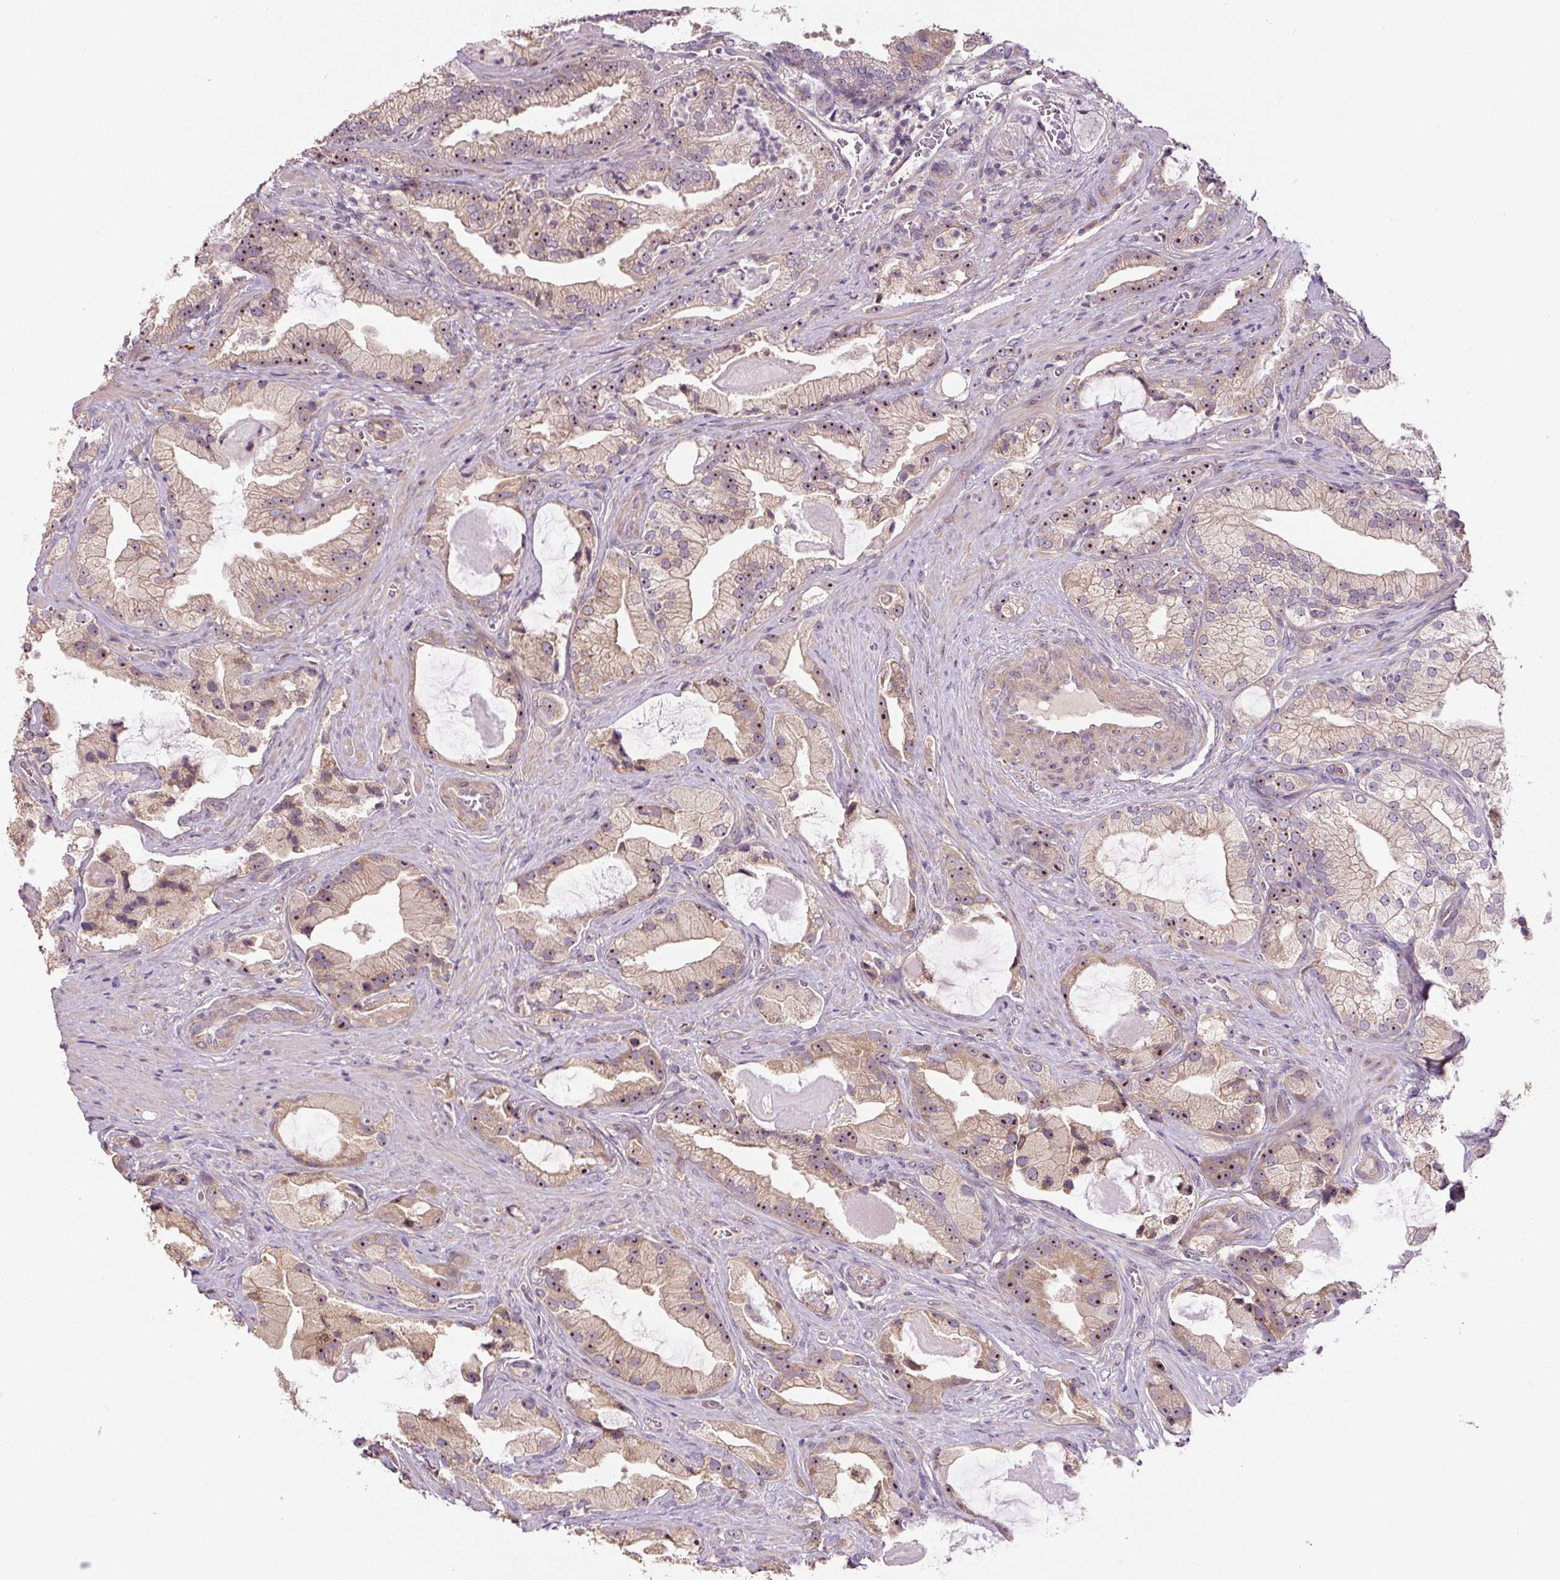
{"staining": {"intensity": "moderate", "quantity": "25%-75%", "location": "cytoplasmic/membranous,nuclear"}, "tissue": "prostate cancer", "cell_type": "Tumor cells", "image_type": "cancer", "snomed": [{"axis": "morphology", "description": "Adenocarcinoma, High grade"}, {"axis": "topography", "description": "Prostate"}], "caption": "DAB (3,3'-diaminobenzidine) immunohistochemical staining of prostate adenocarcinoma (high-grade) reveals moderate cytoplasmic/membranous and nuclear protein staining in approximately 25%-75% of tumor cells.", "gene": "TMEM151B", "patient": {"sex": "male", "age": 68}}